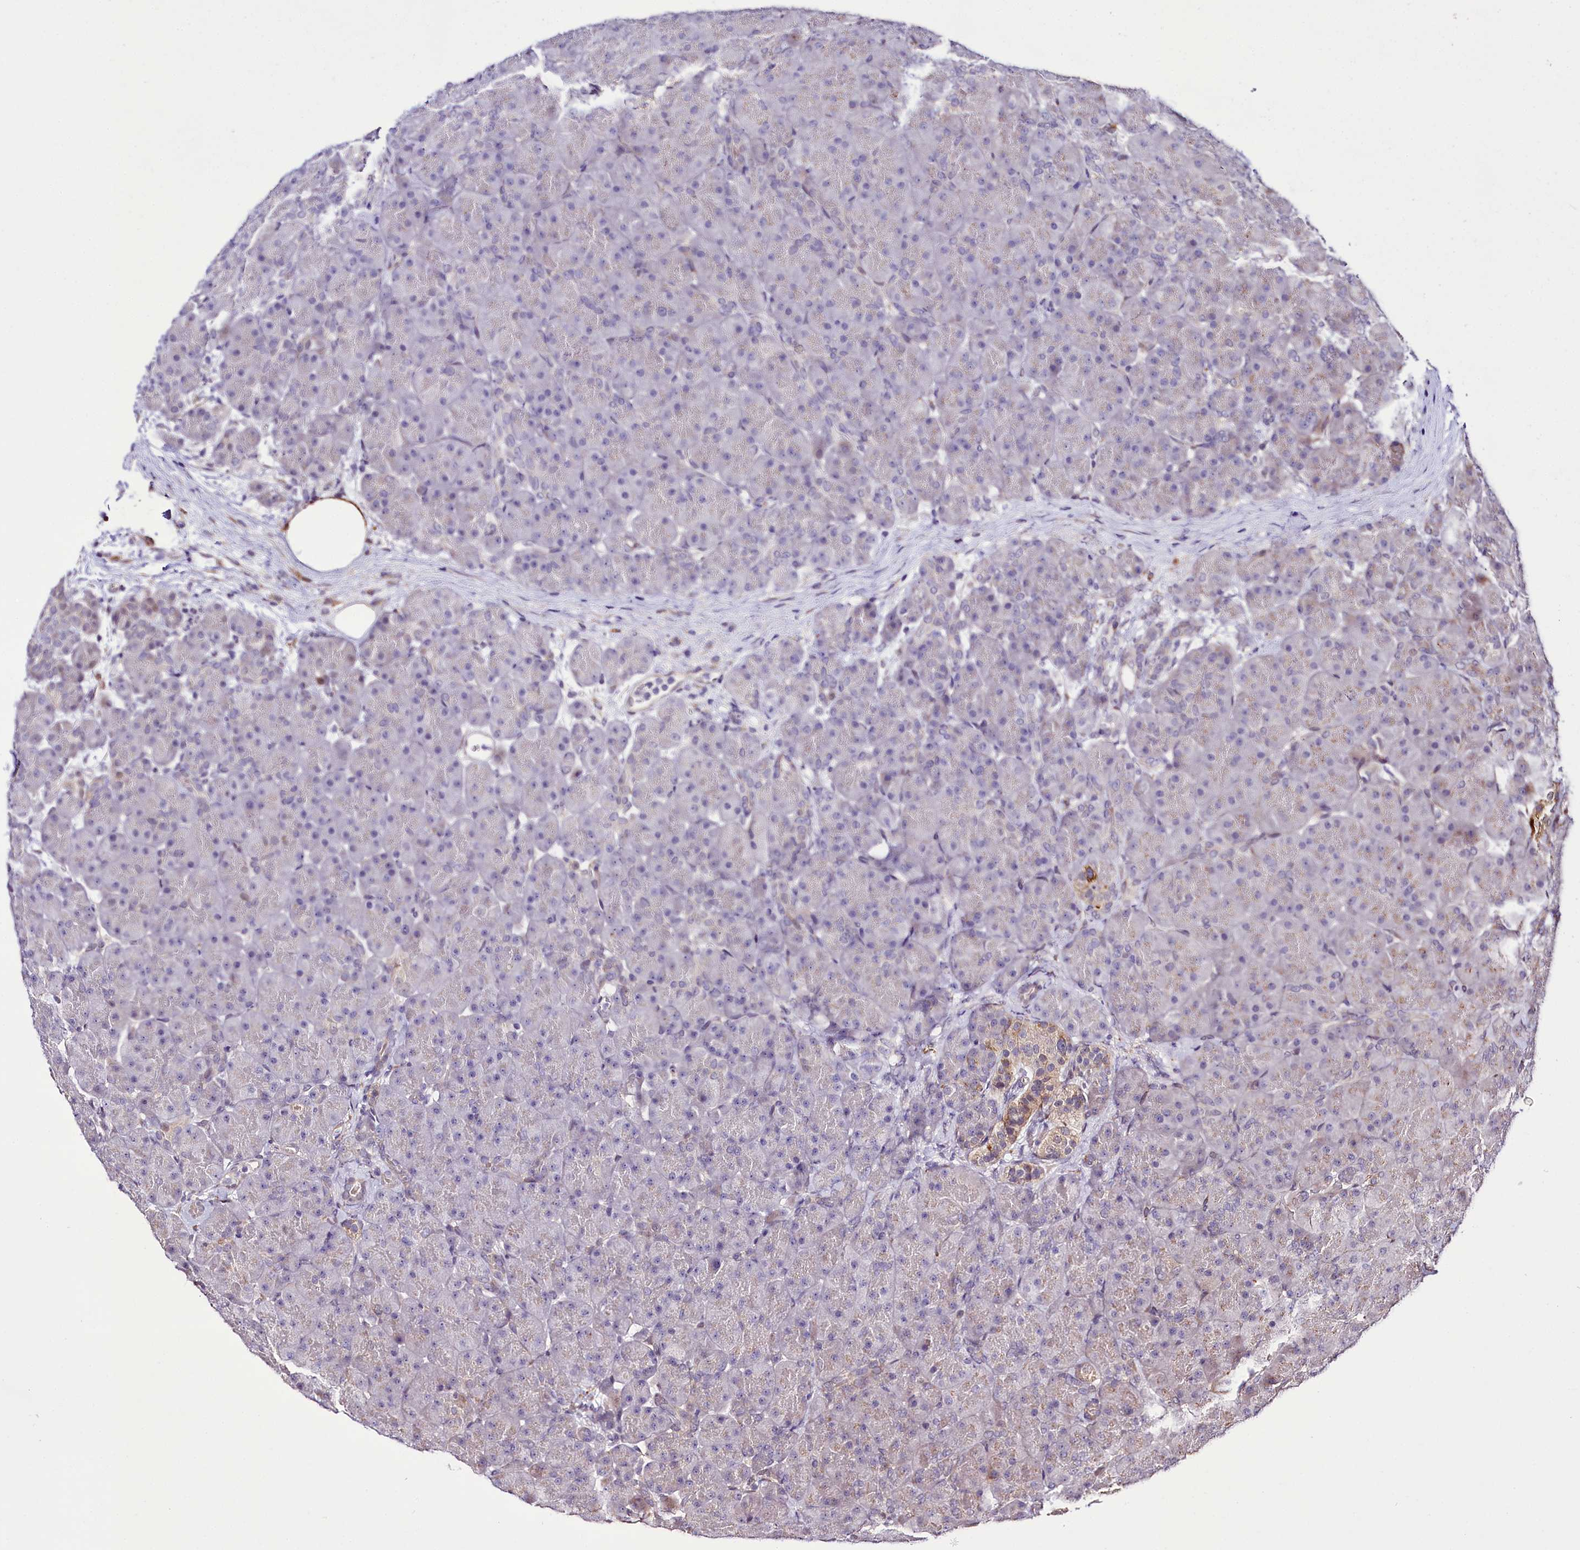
{"staining": {"intensity": "negative", "quantity": "none", "location": "none"}, "tissue": "pancreas", "cell_type": "Exocrine glandular cells", "image_type": "normal", "snomed": [{"axis": "morphology", "description": "Normal tissue, NOS"}, {"axis": "topography", "description": "Pancreas"}], "caption": "Immunohistochemistry (IHC) histopathology image of normal pancreas: human pancreas stained with DAB (3,3'-diaminobenzidine) reveals no significant protein staining in exocrine glandular cells.", "gene": "CUTC", "patient": {"sex": "male", "age": 66}}